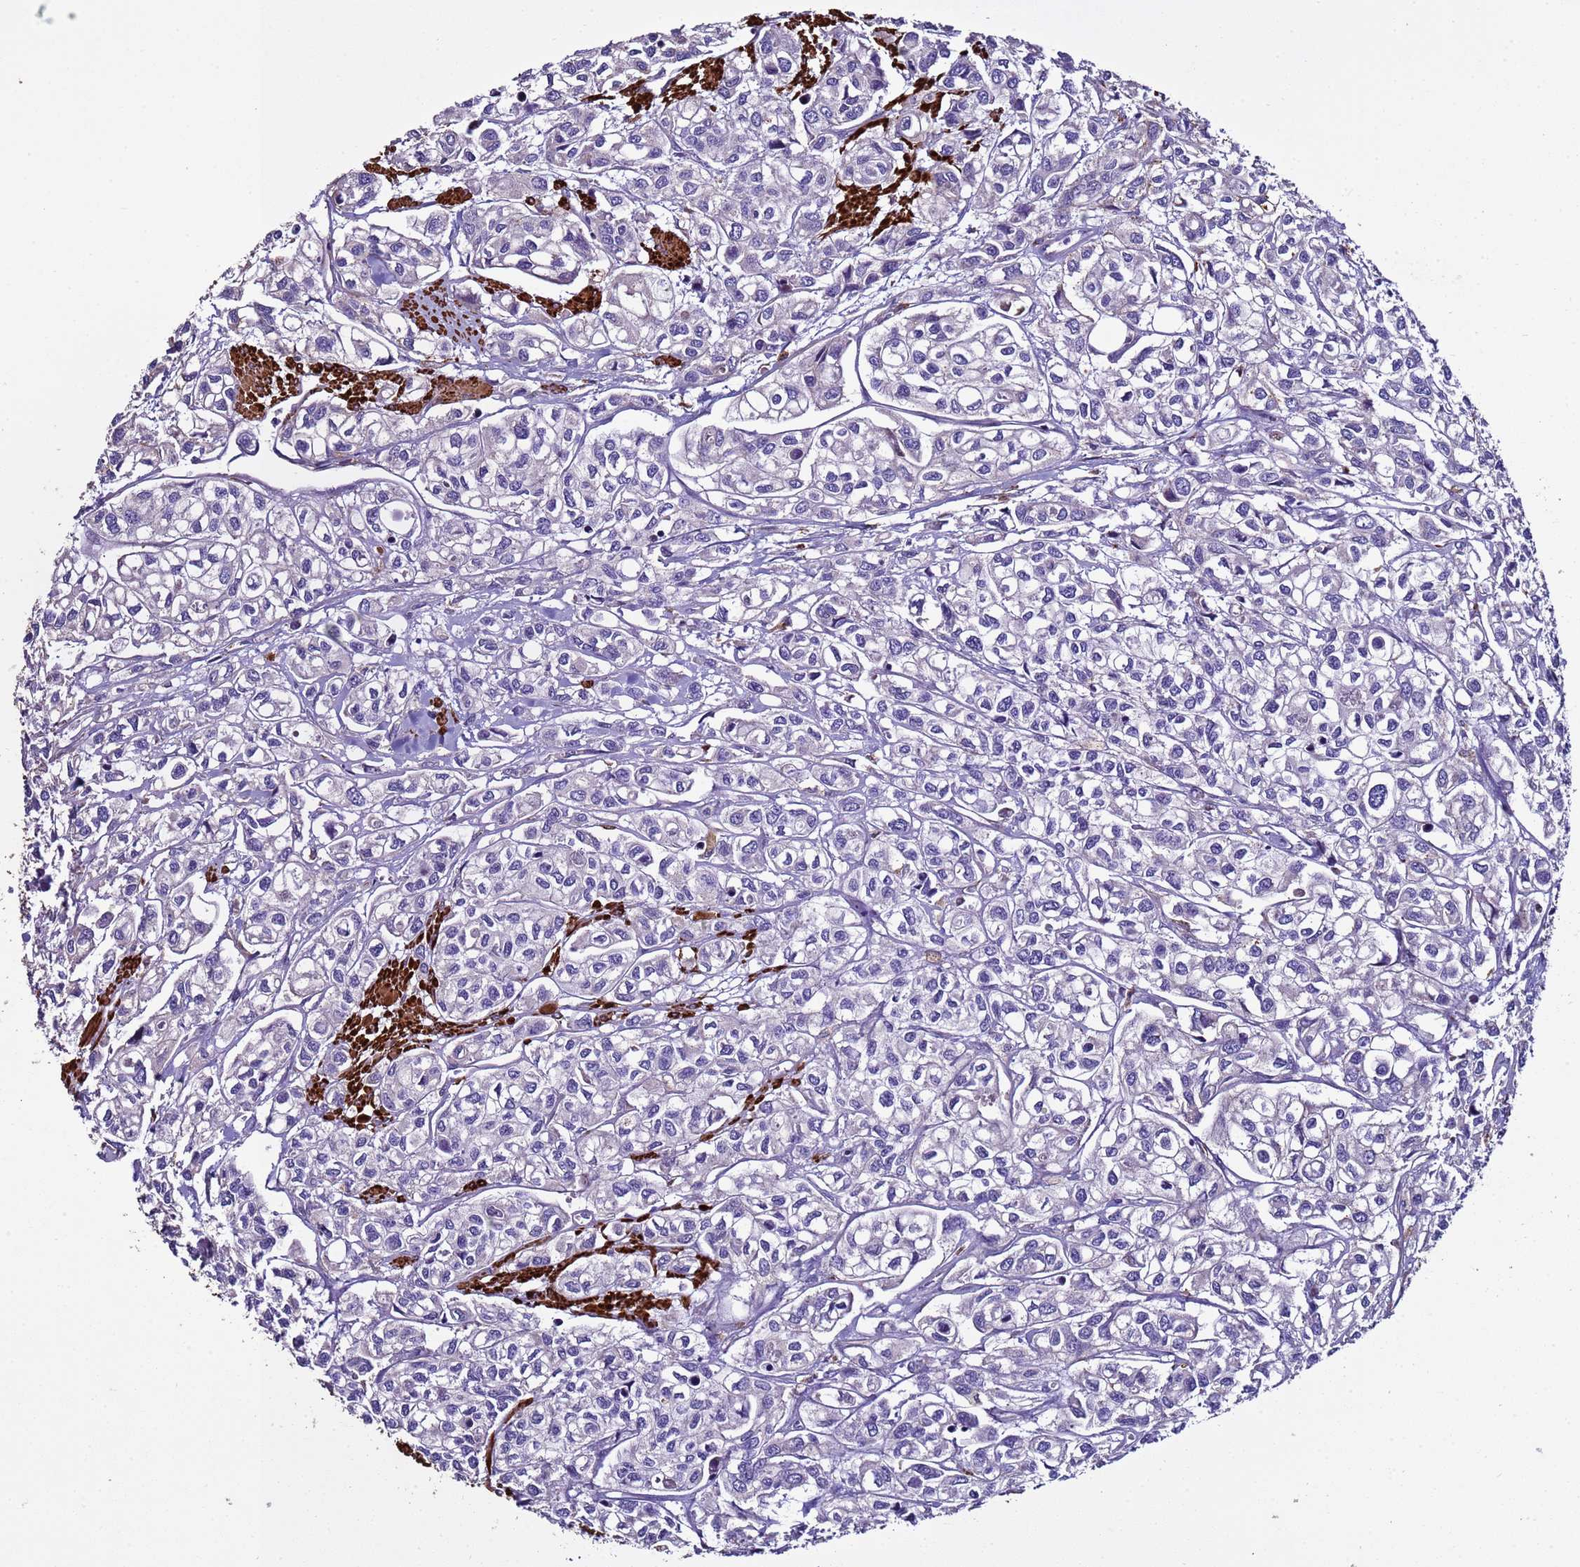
{"staining": {"intensity": "negative", "quantity": "none", "location": "none"}, "tissue": "urothelial cancer", "cell_type": "Tumor cells", "image_type": "cancer", "snomed": [{"axis": "morphology", "description": "Urothelial carcinoma, High grade"}, {"axis": "topography", "description": "Urinary bladder"}], "caption": "Tumor cells show no significant staining in urothelial carcinoma (high-grade). (DAB immunohistochemistry with hematoxylin counter stain).", "gene": "RABL2B", "patient": {"sex": "male", "age": 67}}